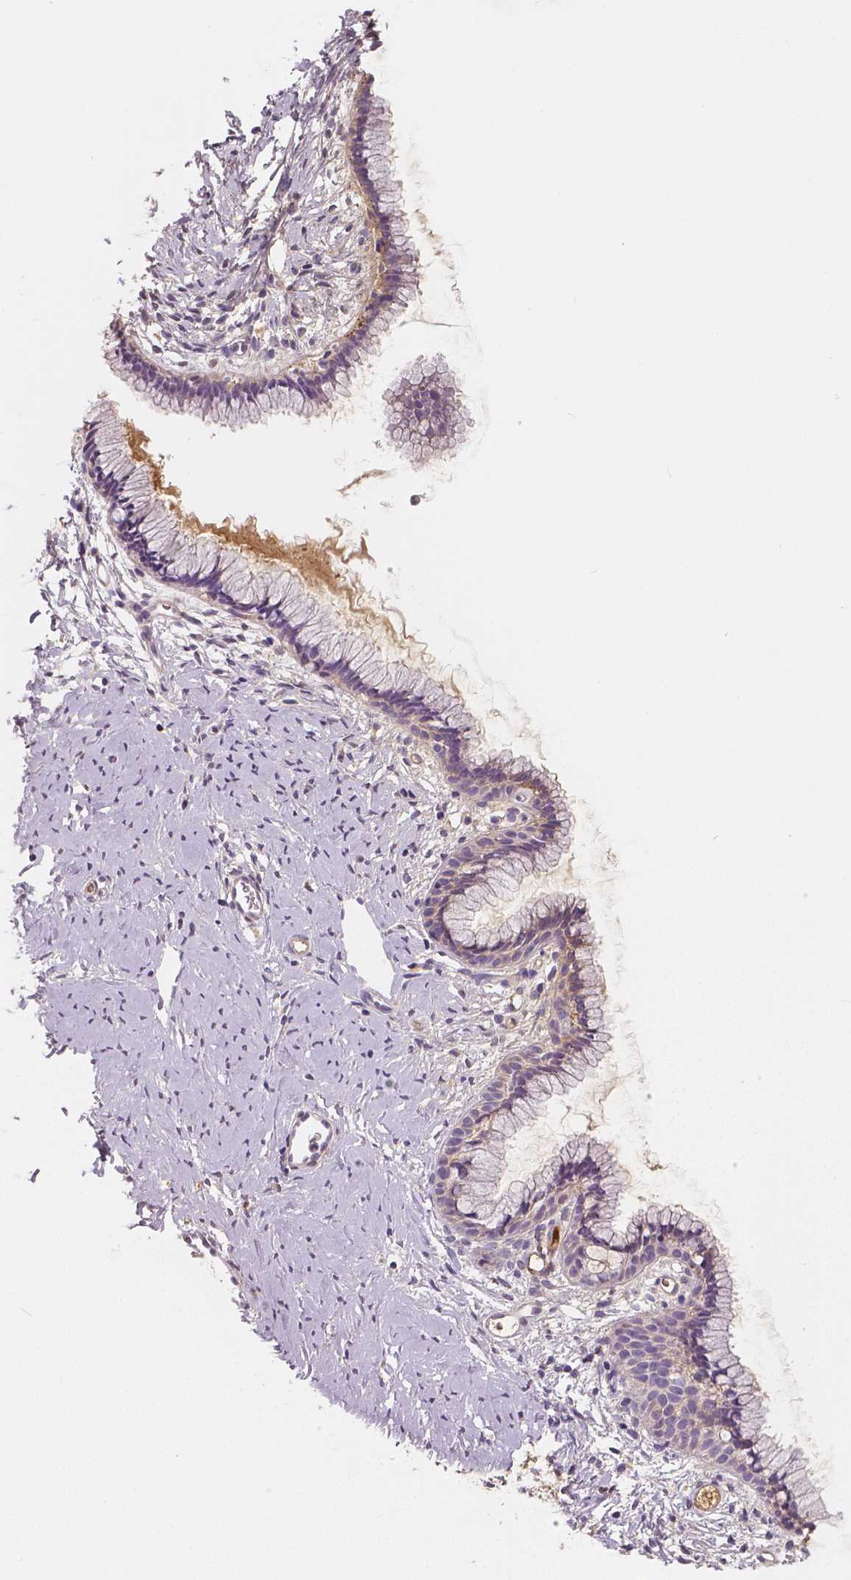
{"staining": {"intensity": "negative", "quantity": "none", "location": "none"}, "tissue": "cervix", "cell_type": "Glandular cells", "image_type": "normal", "snomed": [{"axis": "morphology", "description": "Normal tissue, NOS"}, {"axis": "topography", "description": "Cervix"}], "caption": "This histopathology image is of unremarkable cervix stained with immunohistochemistry to label a protein in brown with the nuclei are counter-stained blue. There is no expression in glandular cells.", "gene": "APOA4", "patient": {"sex": "female", "age": 40}}